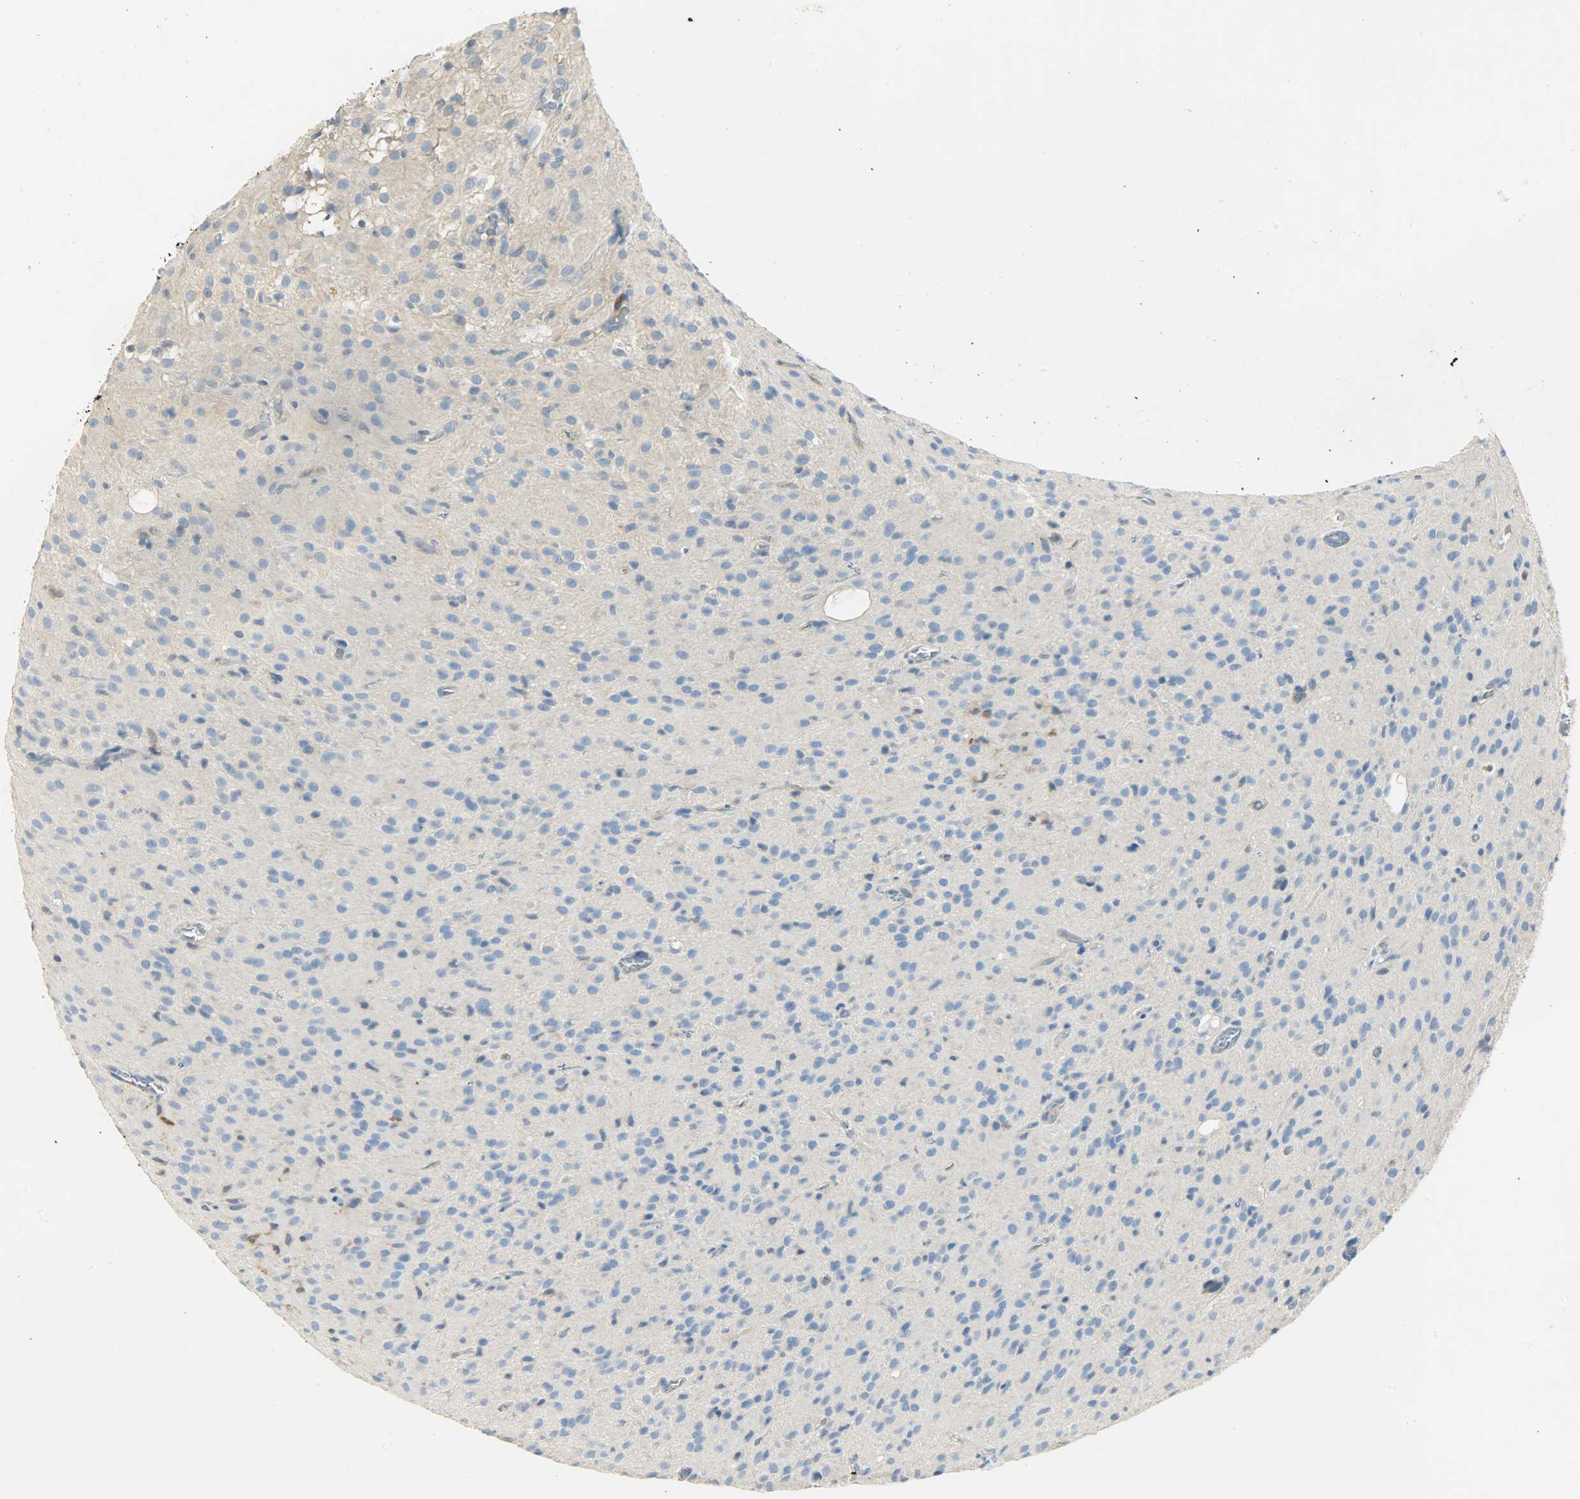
{"staining": {"intensity": "negative", "quantity": "none", "location": "none"}, "tissue": "glioma", "cell_type": "Tumor cells", "image_type": "cancer", "snomed": [{"axis": "morphology", "description": "Glioma, malignant, High grade"}, {"axis": "topography", "description": "Brain"}], "caption": "IHC photomicrograph of human malignant high-grade glioma stained for a protein (brown), which demonstrates no staining in tumor cells.", "gene": "WARS1", "patient": {"sex": "female", "age": 59}}